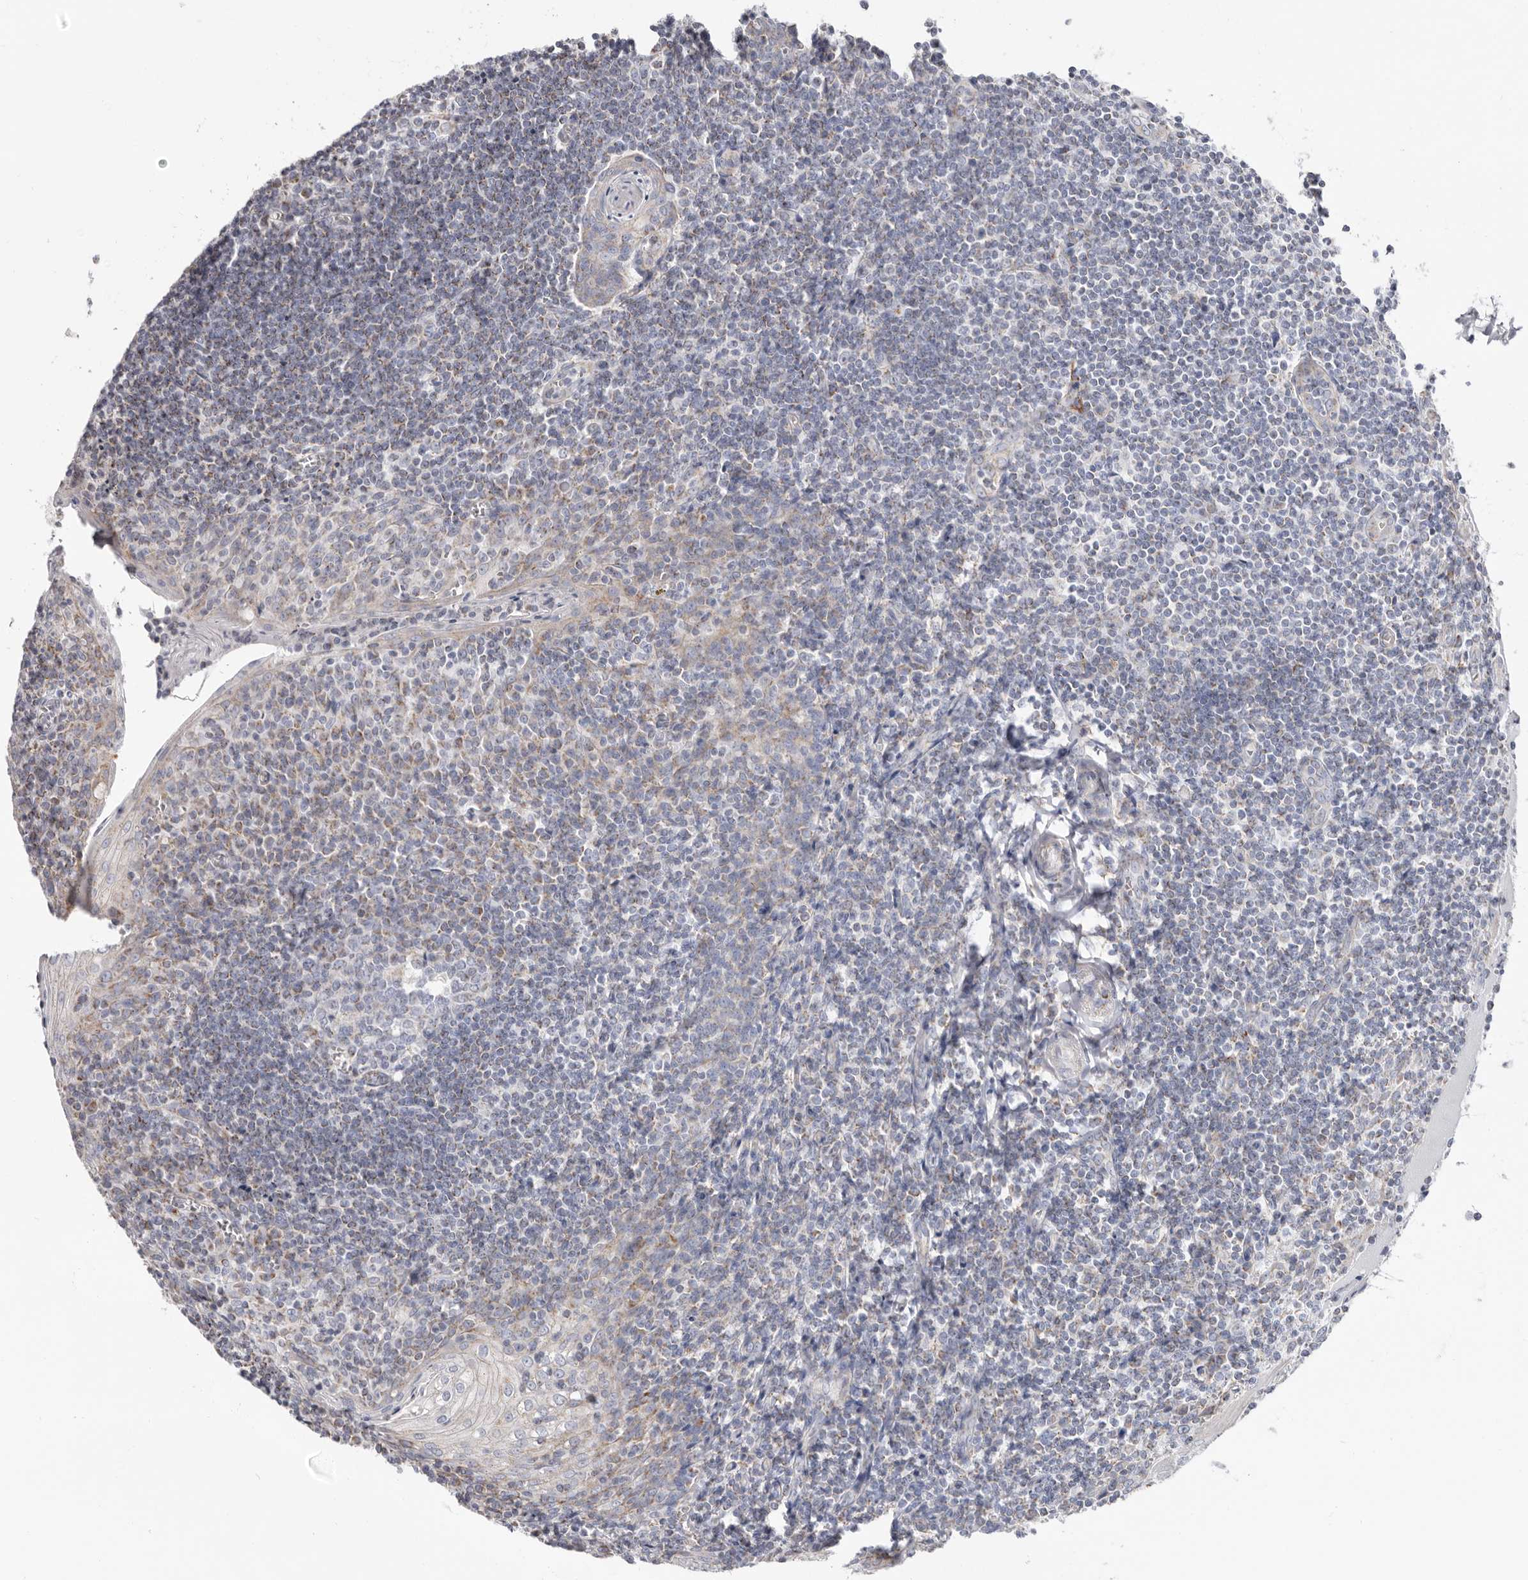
{"staining": {"intensity": "negative", "quantity": "none", "location": "none"}, "tissue": "tonsil", "cell_type": "Germinal center cells", "image_type": "normal", "snomed": [{"axis": "morphology", "description": "Normal tissue, NOS"}, {"axis": "topography", "description": "Tonsil"}], "caption": "High power microscopy image of an IHC micrograph of unremarkable tonsil, revealing no significant positivity in germinal center cells.", "gene": "RSPO2", "patient": {"sex": "male", "age": 27}}